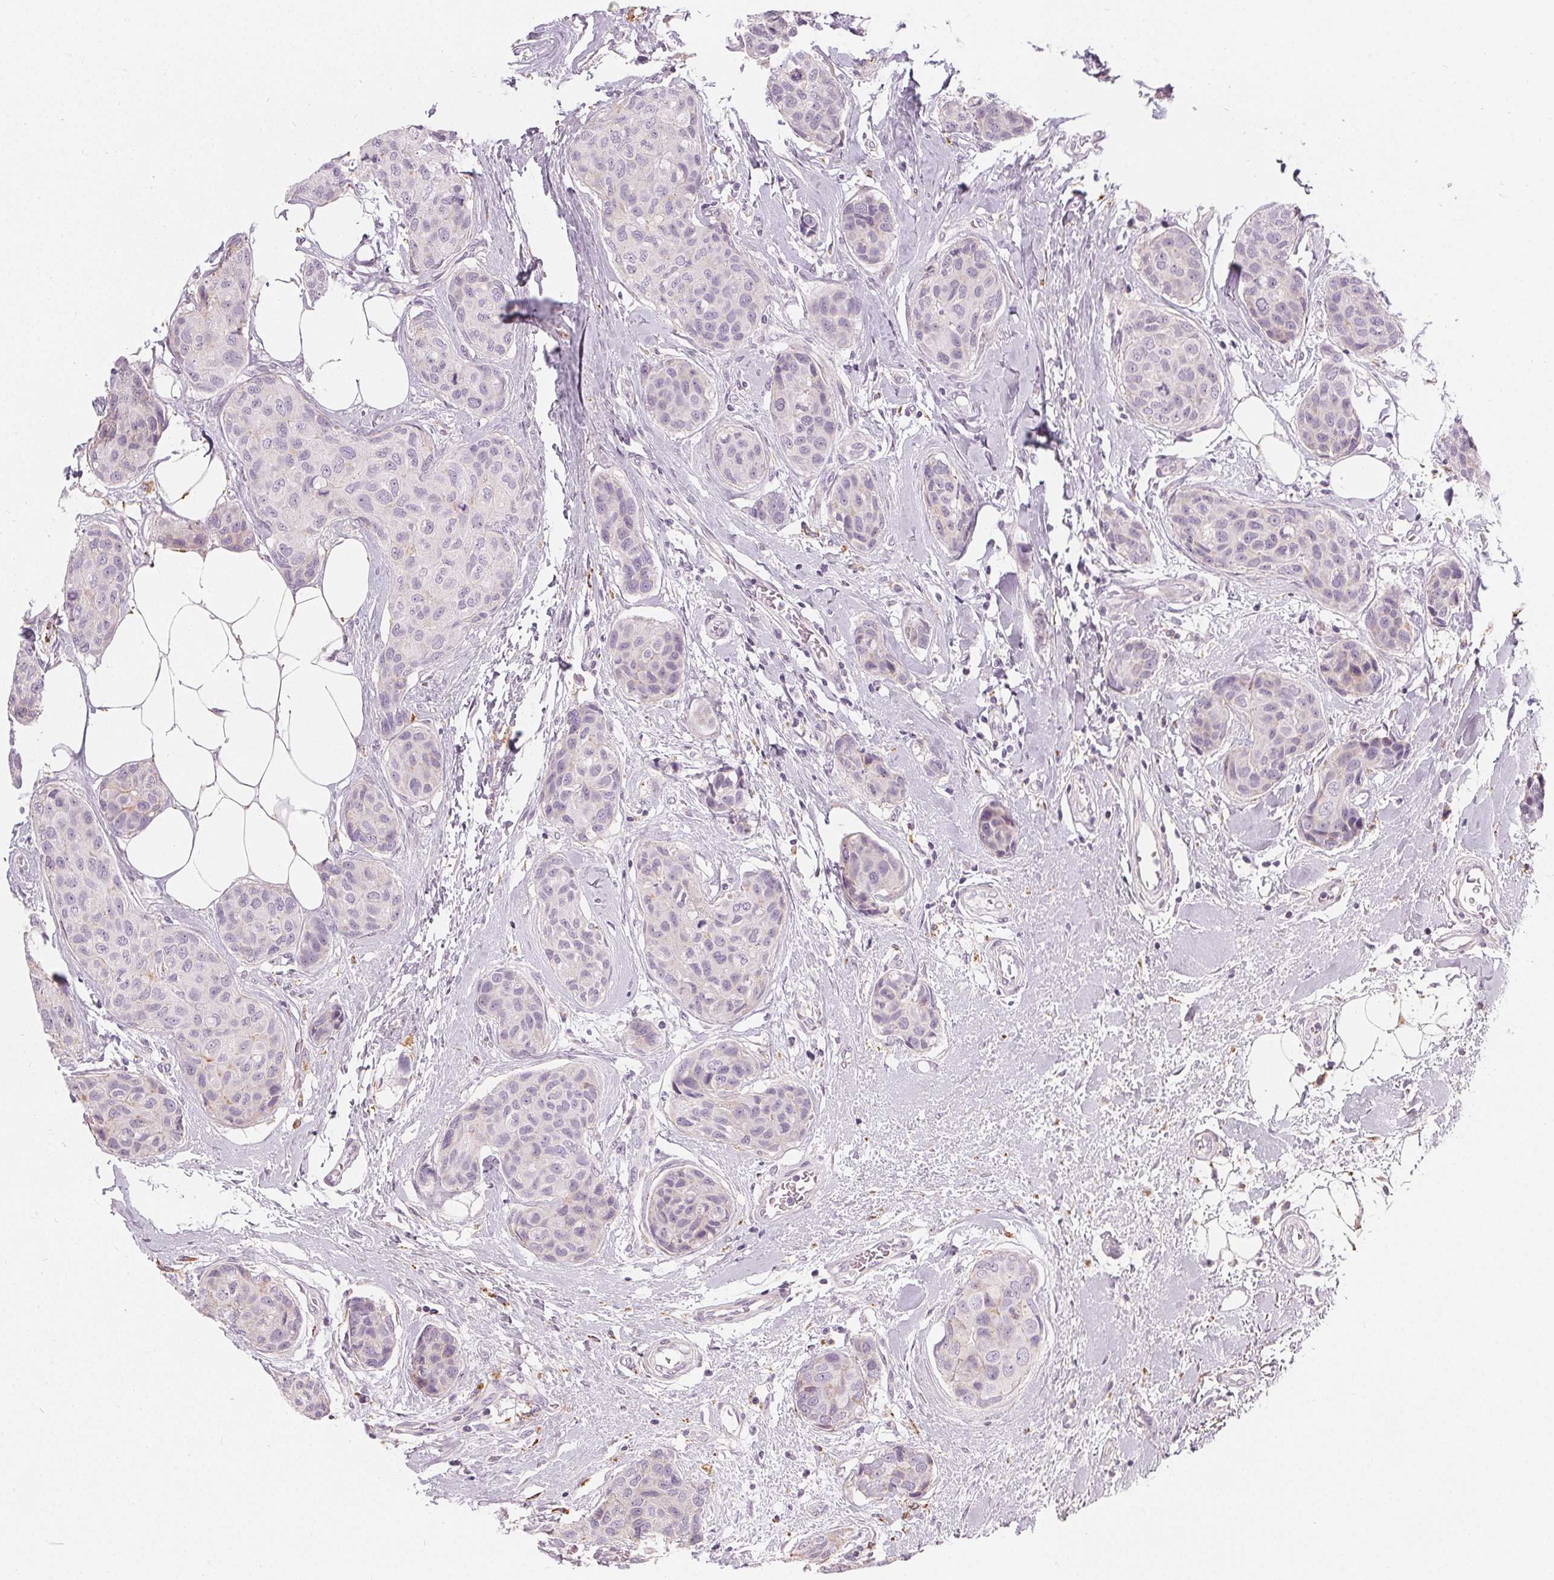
{"staining": {"intensity": "negative", "quantity": "none", "location": "none"}, "tissue": "breast cancer", "cell_type": "Tumor cells", "image_type": "cancer", "snomed": [{"axis": "morphology", "description": "Duct carcinoma"}, {"axis": "topography", "description": "Breast"}], "caption": "Breast cancer (intraductal carcinoma) was stained to show a protein in brown. There is no significant positivity in tumor cells.", "gene": "HOPX", "patient": {"sex": "female", "age": 80}}